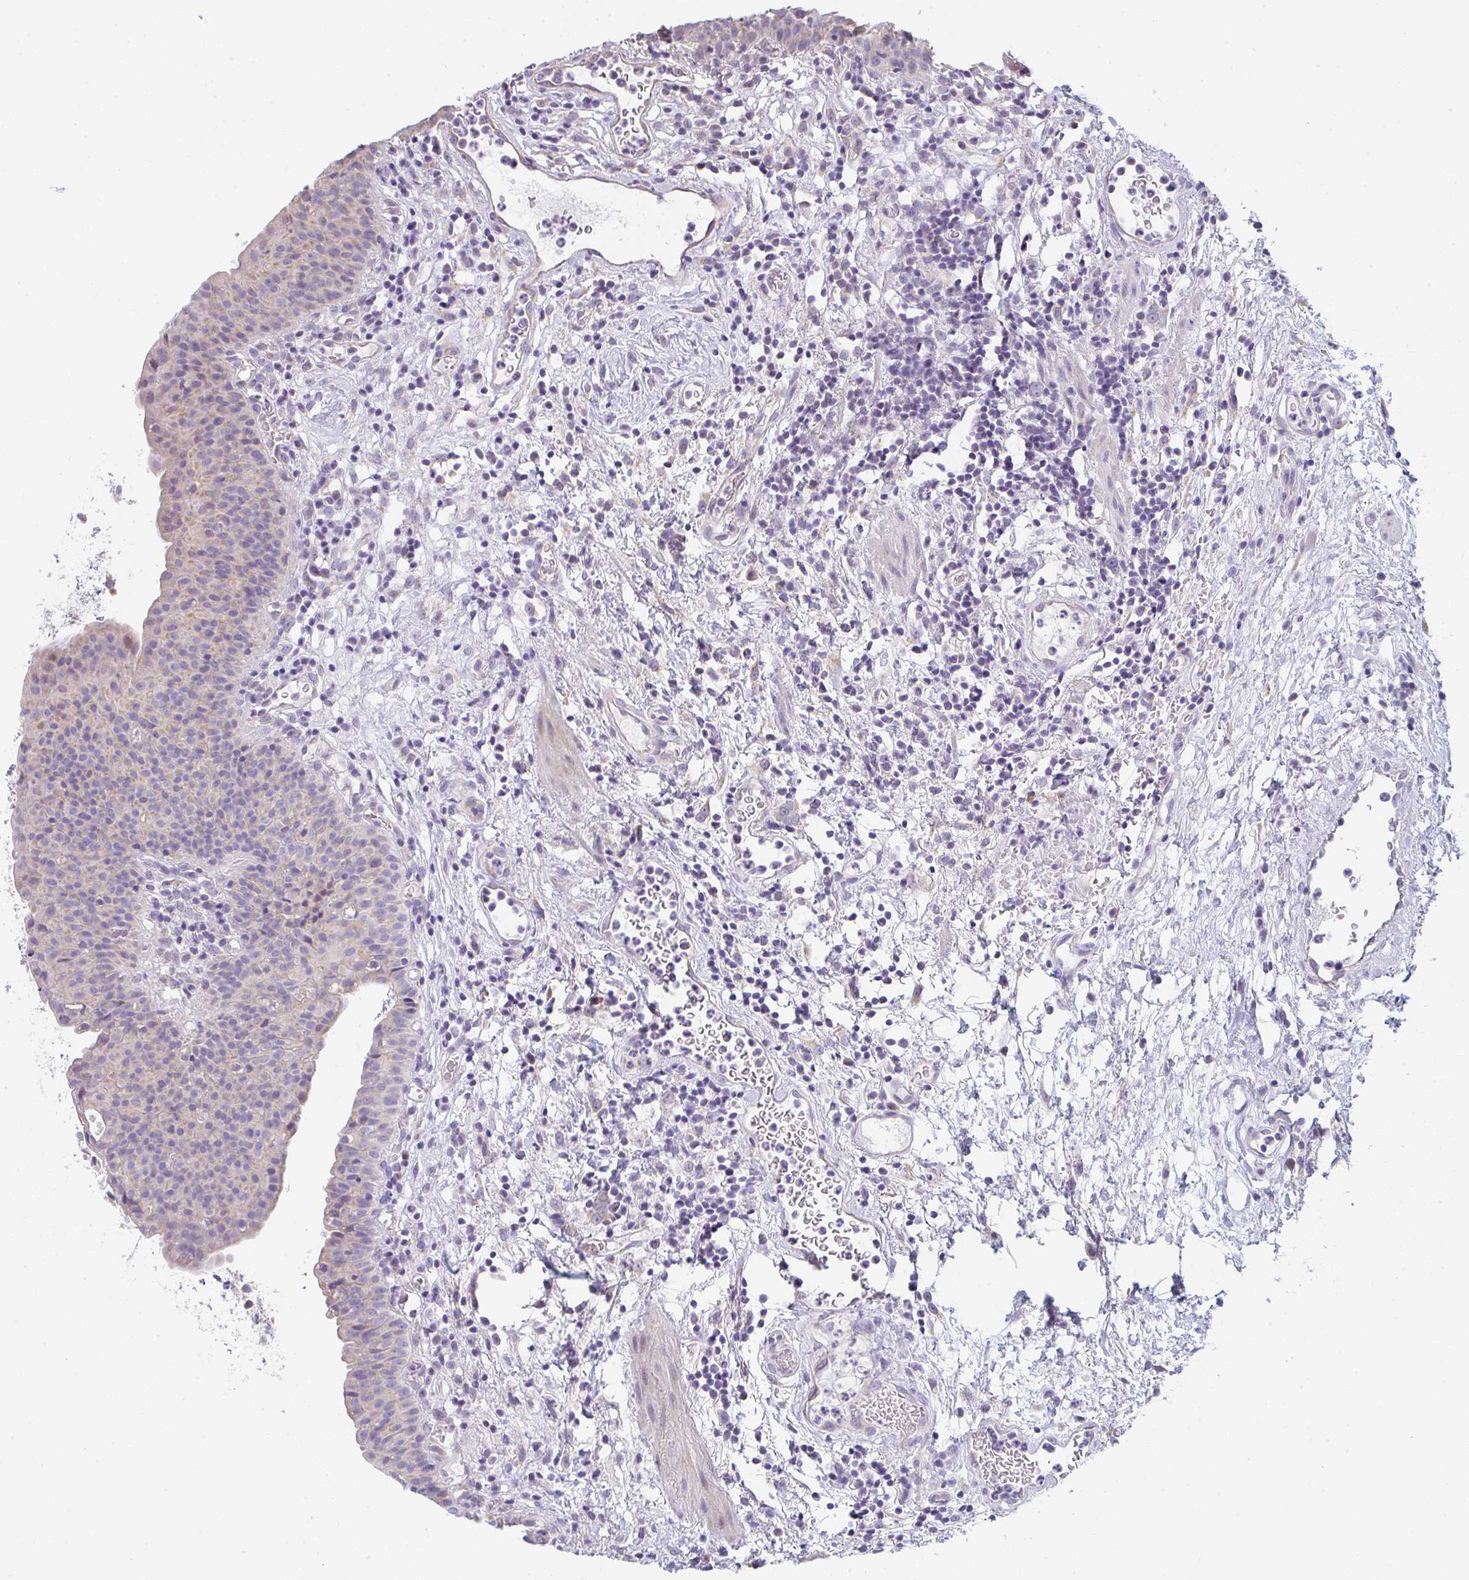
{"staining": {"intensity": "weak", "quantity": "25%-75%", "location": "cytoplasmic/membranous"}, "tissue": "urinary bladder", "cell_type": "Urothelial cells", "image_type": "normal", "snomed": [{"axis": "morphology", "description": "Normal tissue, NOS"}, {"axis": "morphology", "description": "Inflammation, NOS"}, {"axis": "topography", "description": "Urinary bladder"}], "caption": "Weak cytoplasmic/membranous protein positivity is present in about 25%-75% of urothelial cells in urinary bladder. (DAB (3,3'-diaminobenzidine) = brown stain, brightfield microscopy at high magnification).", "gene": "CACNA1S", "patient": {"sex": "male", "age": 57}}